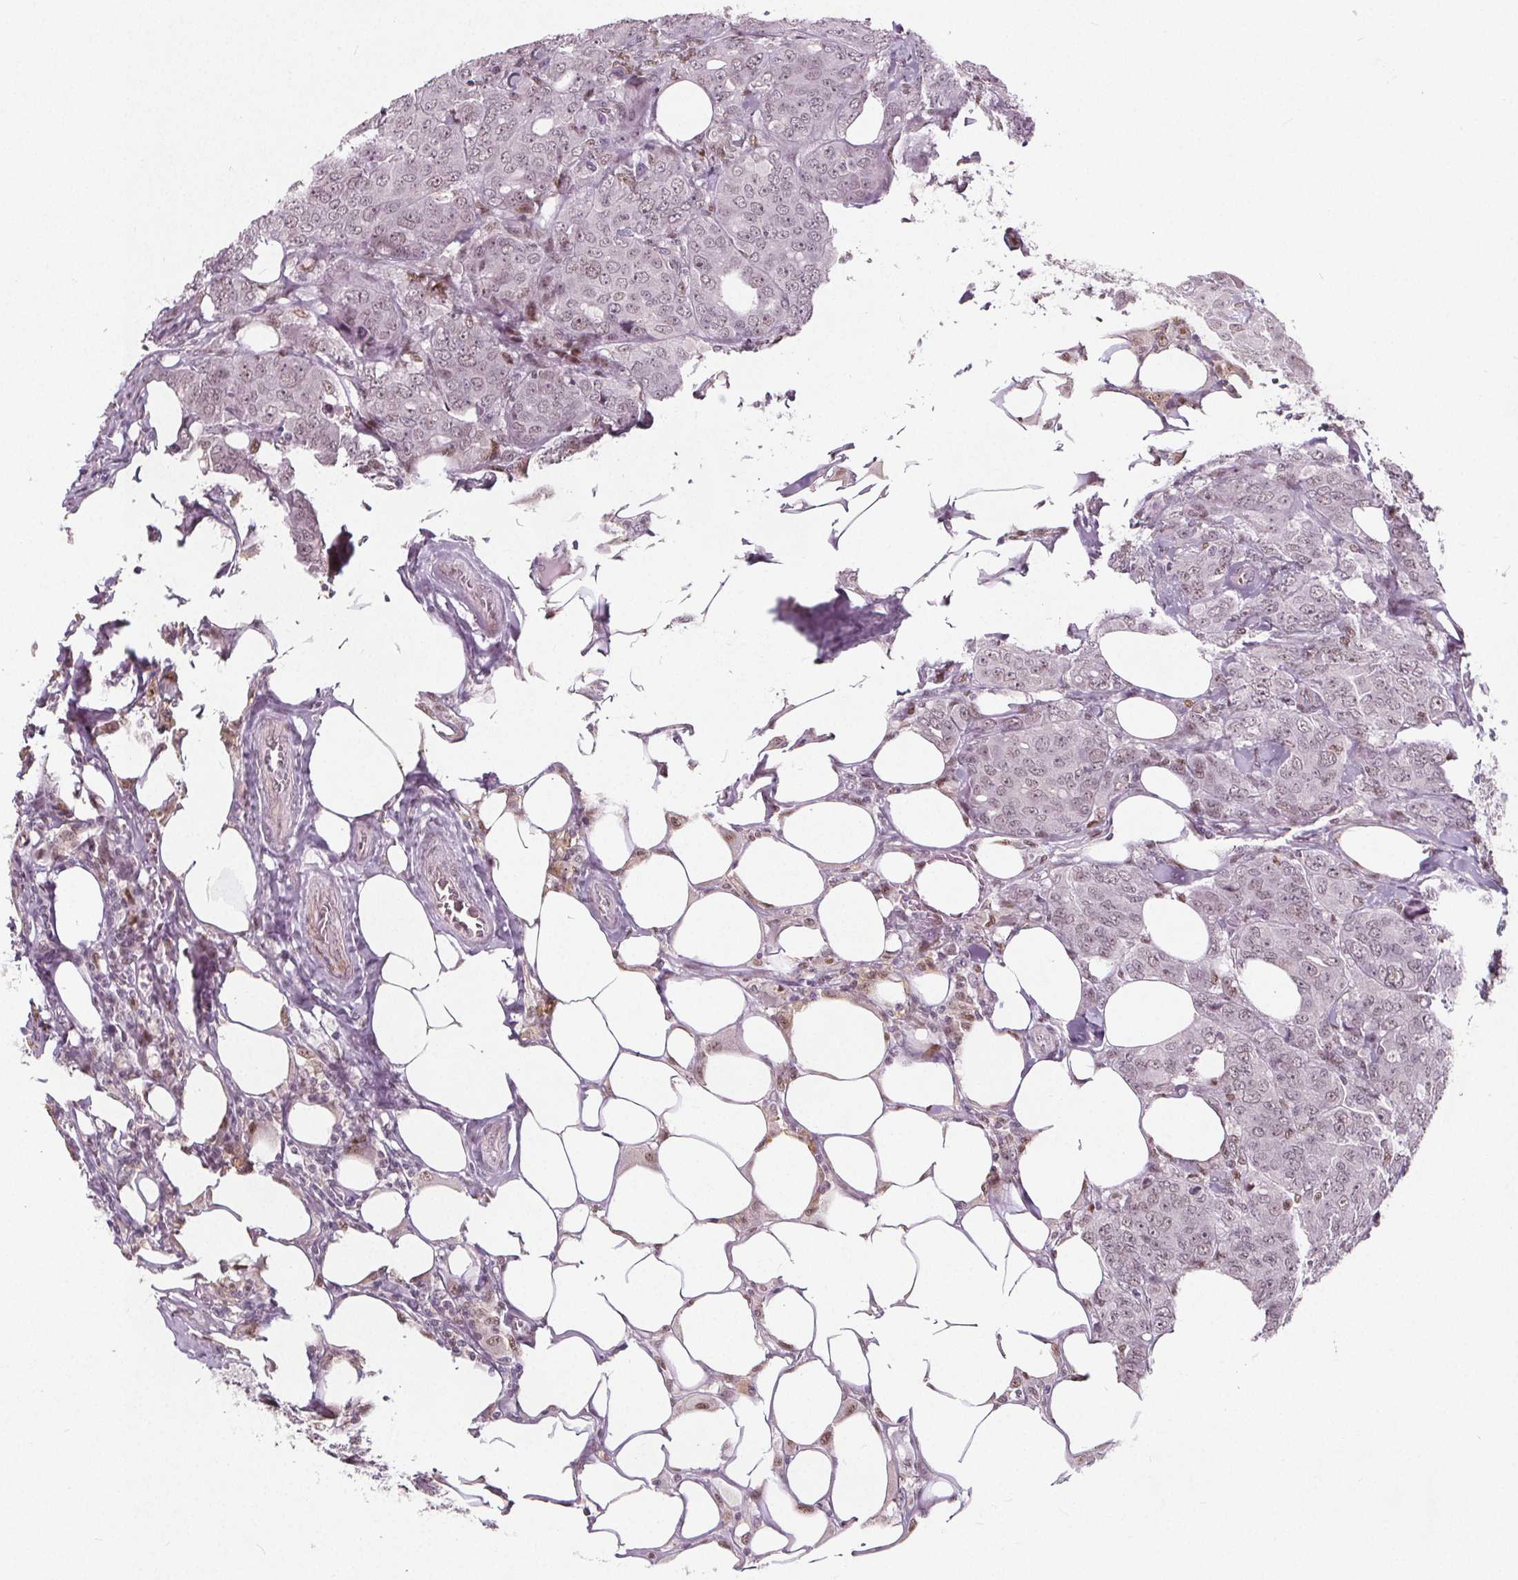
{"staining": {"intensity": "weak", "quantity": "25%-75%", "location": "nuclear"}, "tissue": "breast cancer", "cell_type": "Tumor cells", "image_type": "cancer", "snomed": [{"axis": "morphology", "description": "Duct carcinoma"}, {"axis": "topography", "description": "Breast"}], "caption": "Human infiltrating ductal carcinoma (breast) stained for a protein (brown) reveals weak nuclear positive staining in approximately 25%-75% of tumor cells.", "gene": "TAF6L", "patient": {"sex": "female", "age": 43}}